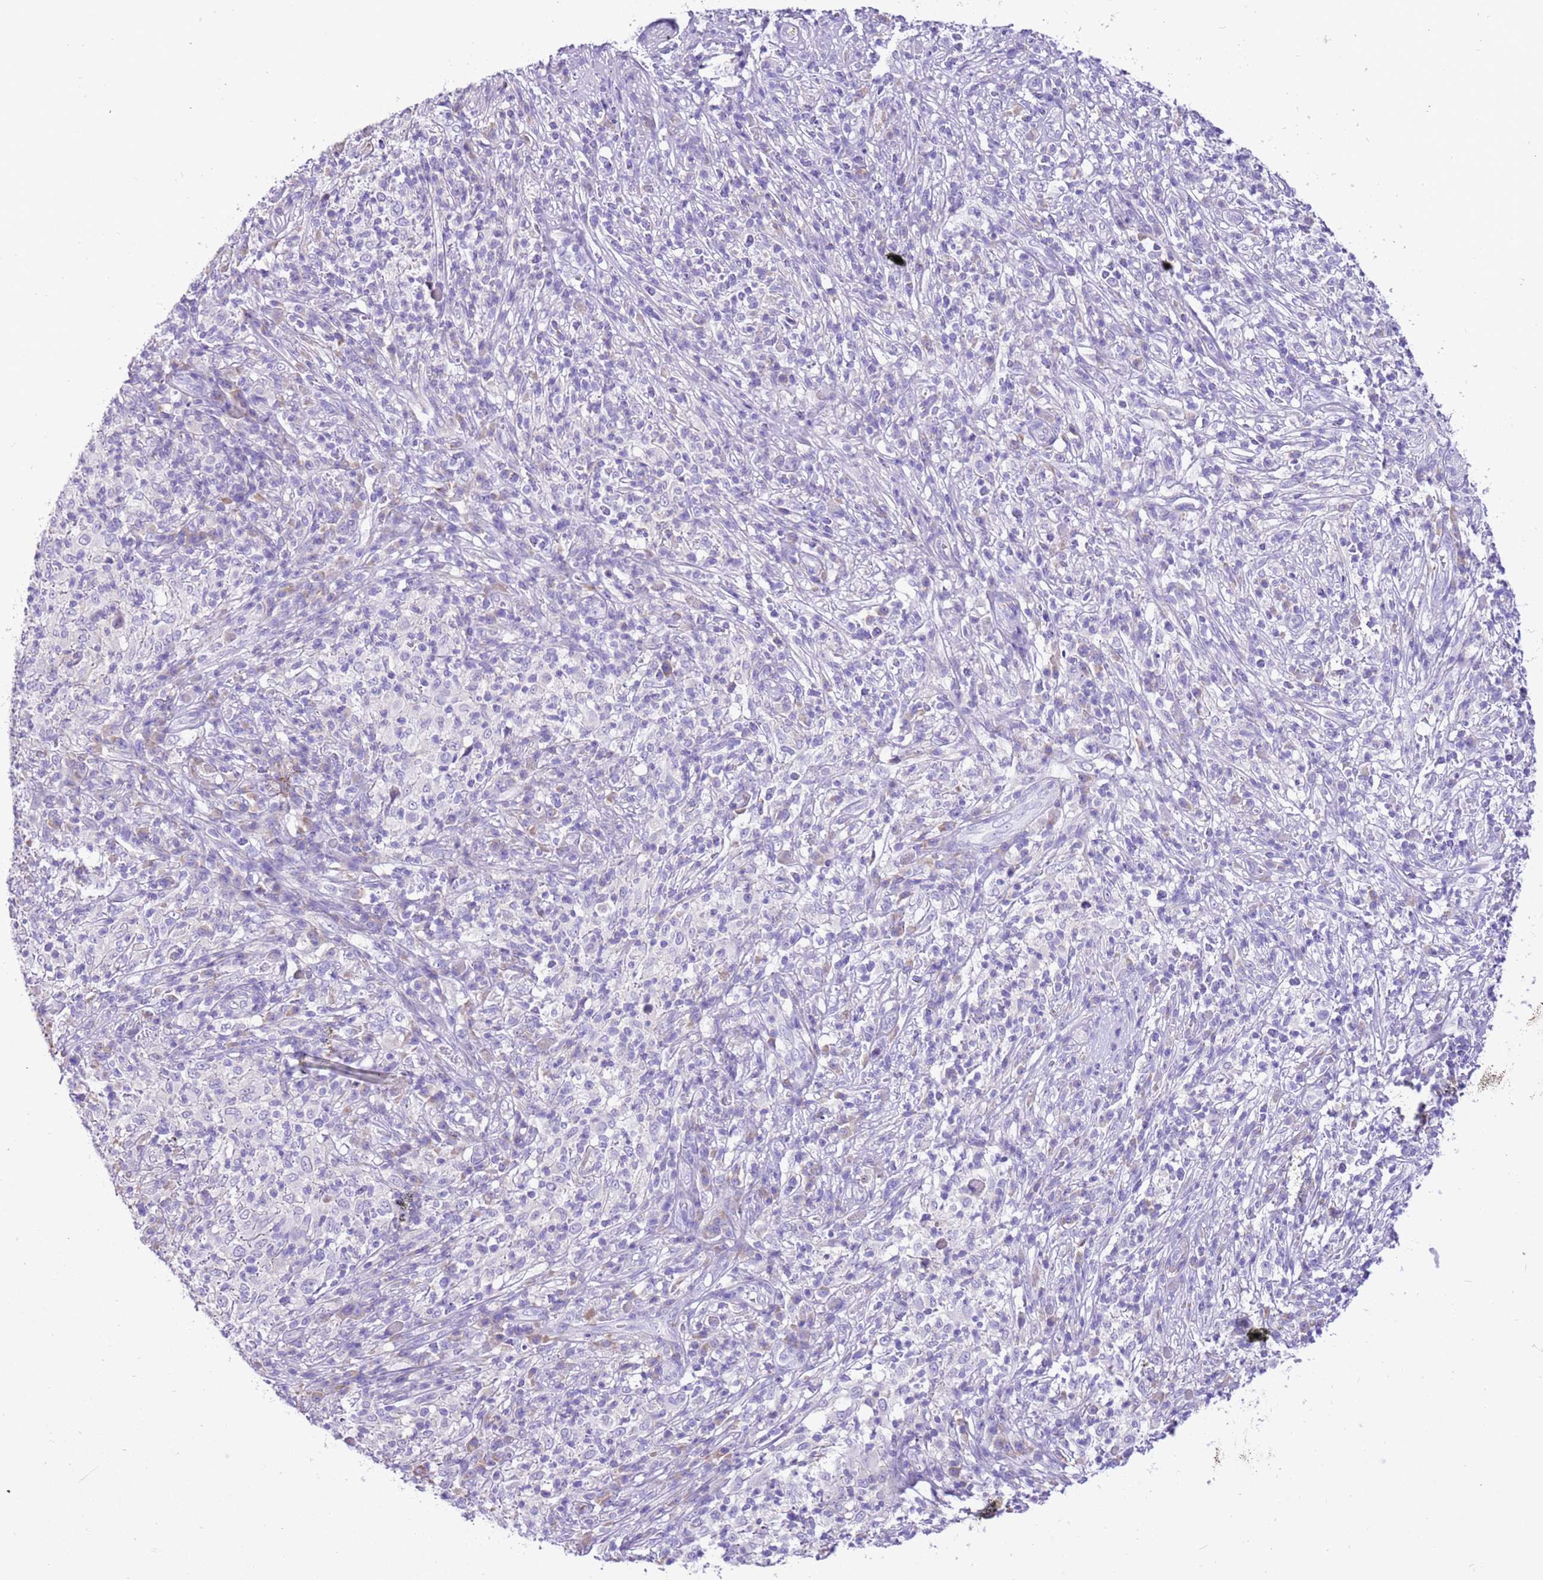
{"staining": {"intensity": "negative", "quantity": "none", "location": "none"}, "tissue": "melanoma", "cell_type": "Tumor cells", "image_type": "cancer", "snomed": [{"axis": "morphology", "description": "Malignant melanoma, NOS"}, {"axis": "topography", "description": "Skin"}], "caption": "Melanoma stained for a protein using immunohistochemistry exhibits no expression tumor cells.", "gene": "R3HDM4", "patient": {"sex": "male", "age": 66}}